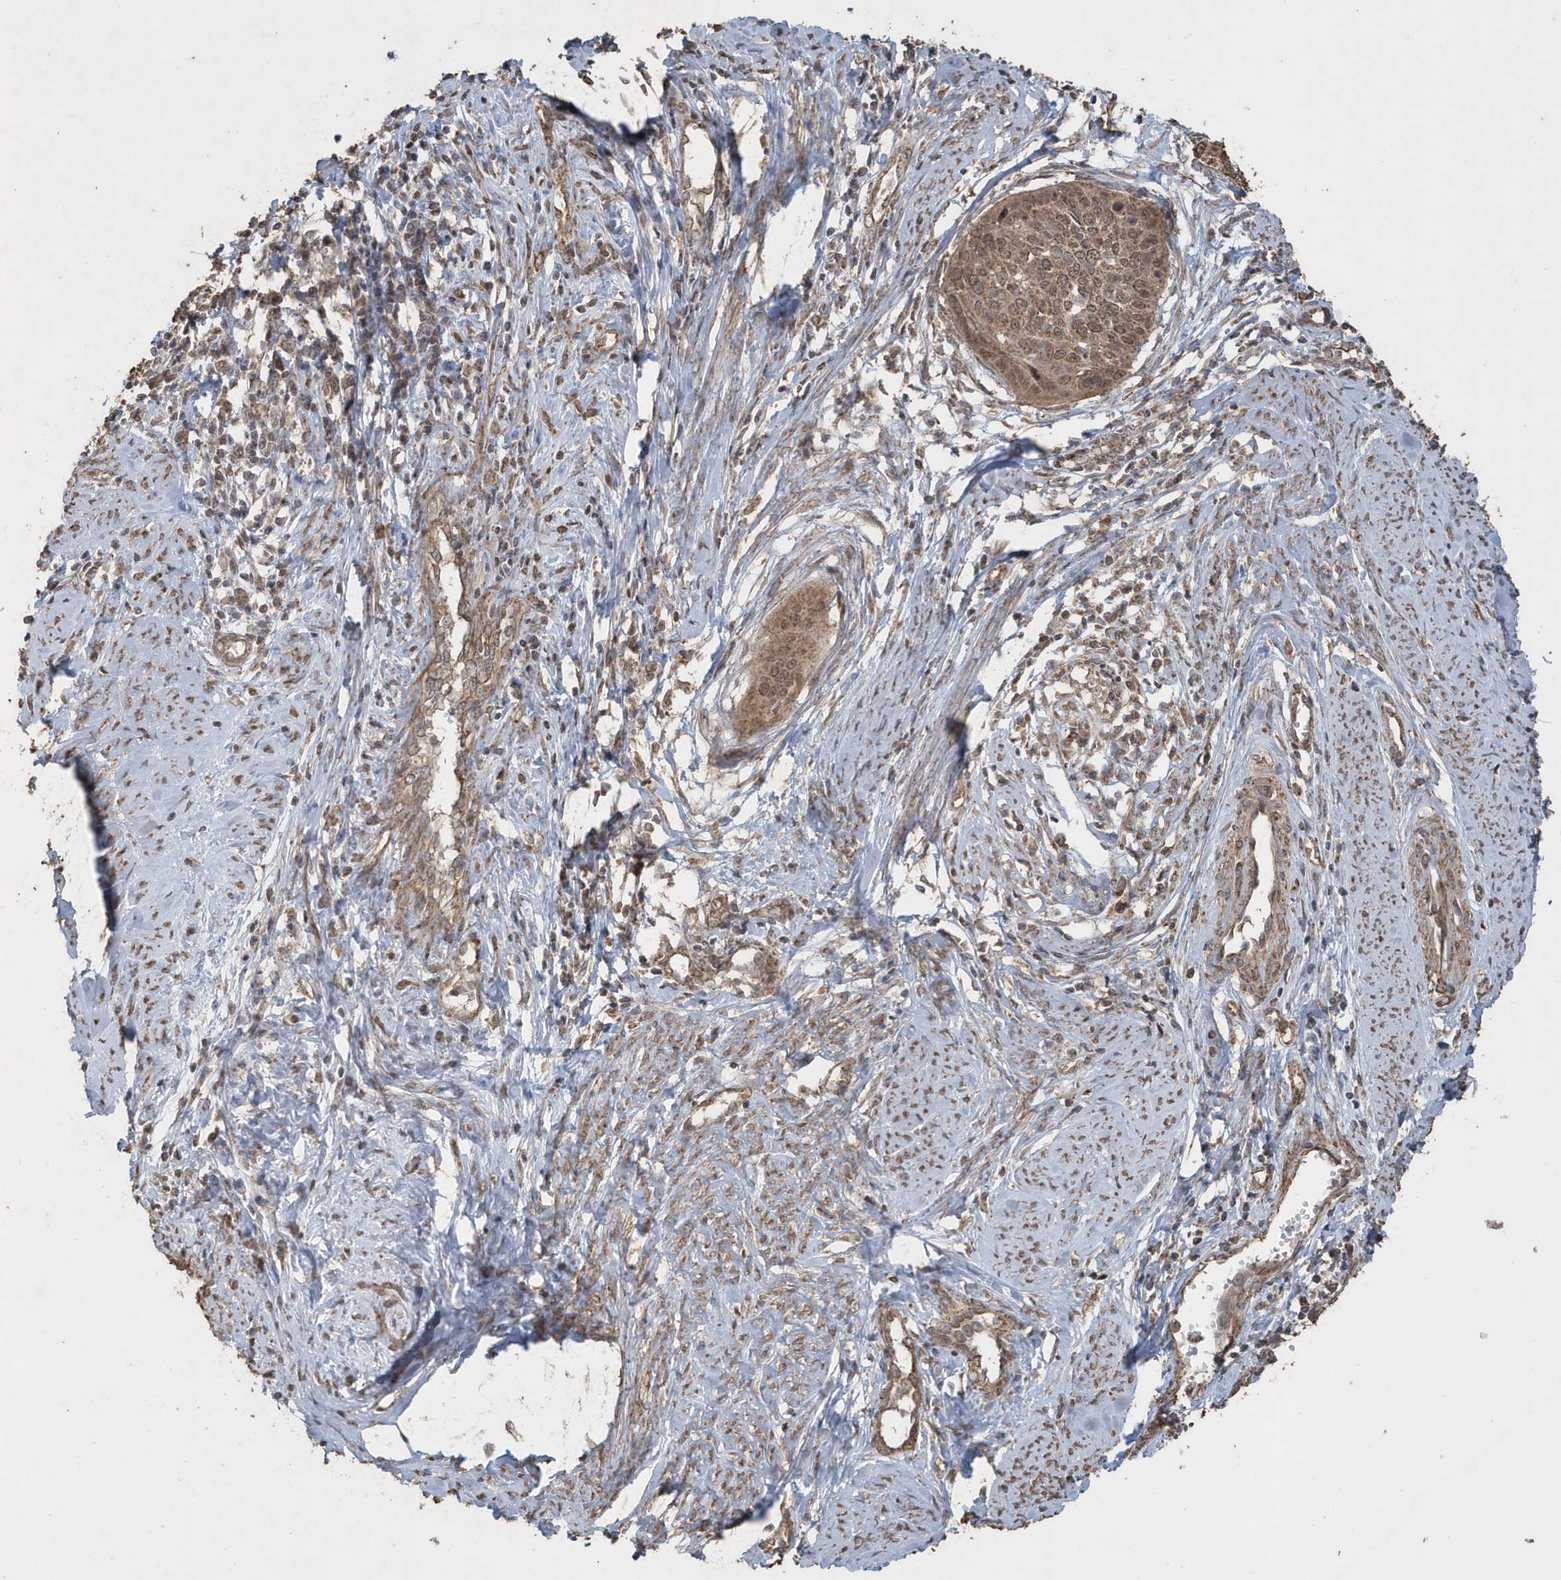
{"staining": {"intensity": "moderate", "quantity": ">75%", "location": "cytoplasmic/membranous,nuclear"}, "tissue": "cervical cancer", "cell_type": "Tumor cells", "image_type": "cancer", "snomed": [{"axis": "morphology", "description": "Squamous cell carcinoma, NOS"}, {"axis": "topography", "description": "Cervix"}], "caption": "Brown immunohistochemical staining in squamous cell carcinoma (cervical) reveals moderate cytoplasmic/membranous and nuclear expression in approximately >75% of tumor cells.", "gene": "PAXBP1", "patient": {"sex": "female", "age": 37}}